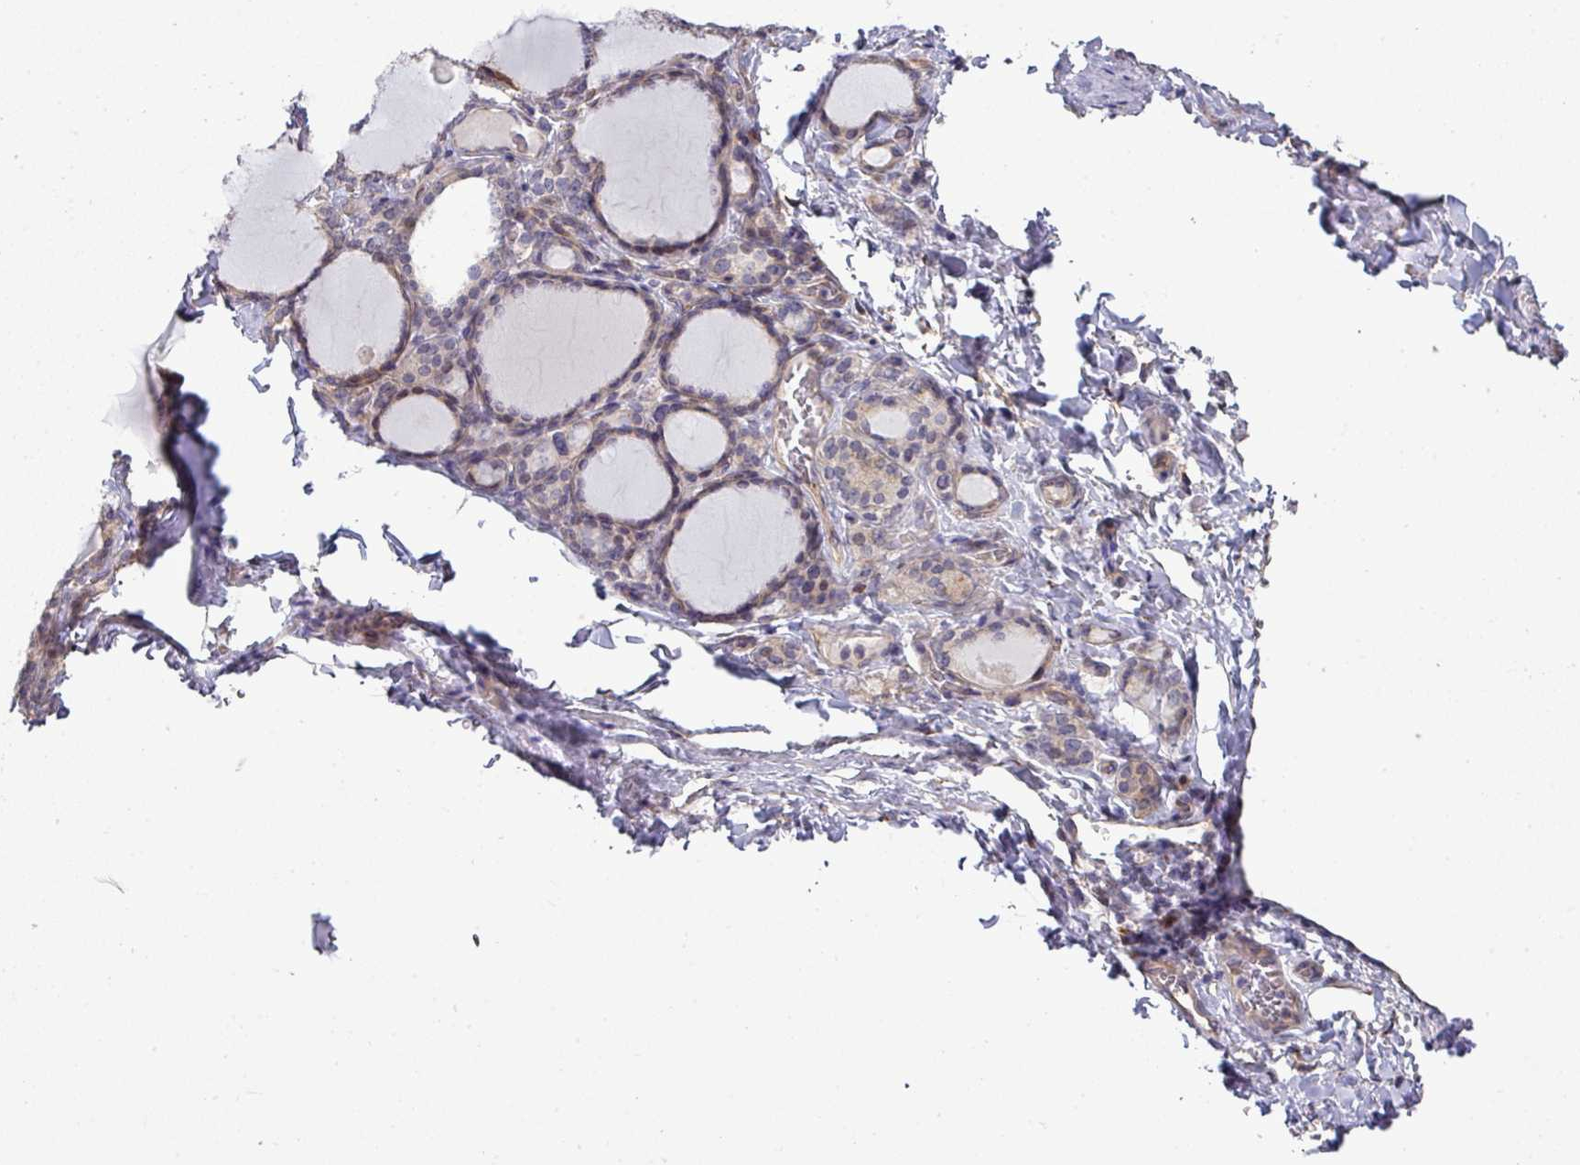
{"staining": {"intensity": "moderate", "quantity": ">75%", "location": "cytoplasmic/membranous,nuclear"}, "tissue": "thyroid gland", "cell_type": "Glandular cells", "image_type": "normal", "snomed": [{"axis": "morphology", "description": "Normal tissue, NOS"}, {"axis": "topography", "description": "Thyroid gland"}], "caption": "Immunohistochemical staining of unremarkable thyroid gland reveals medium levels of moderate cytoplasmic/membranous,nuclear staining in approximately >75% of glandular cells.", "gene": "TIMMDC1", "patient": {"sex": "female", "age": 31}}